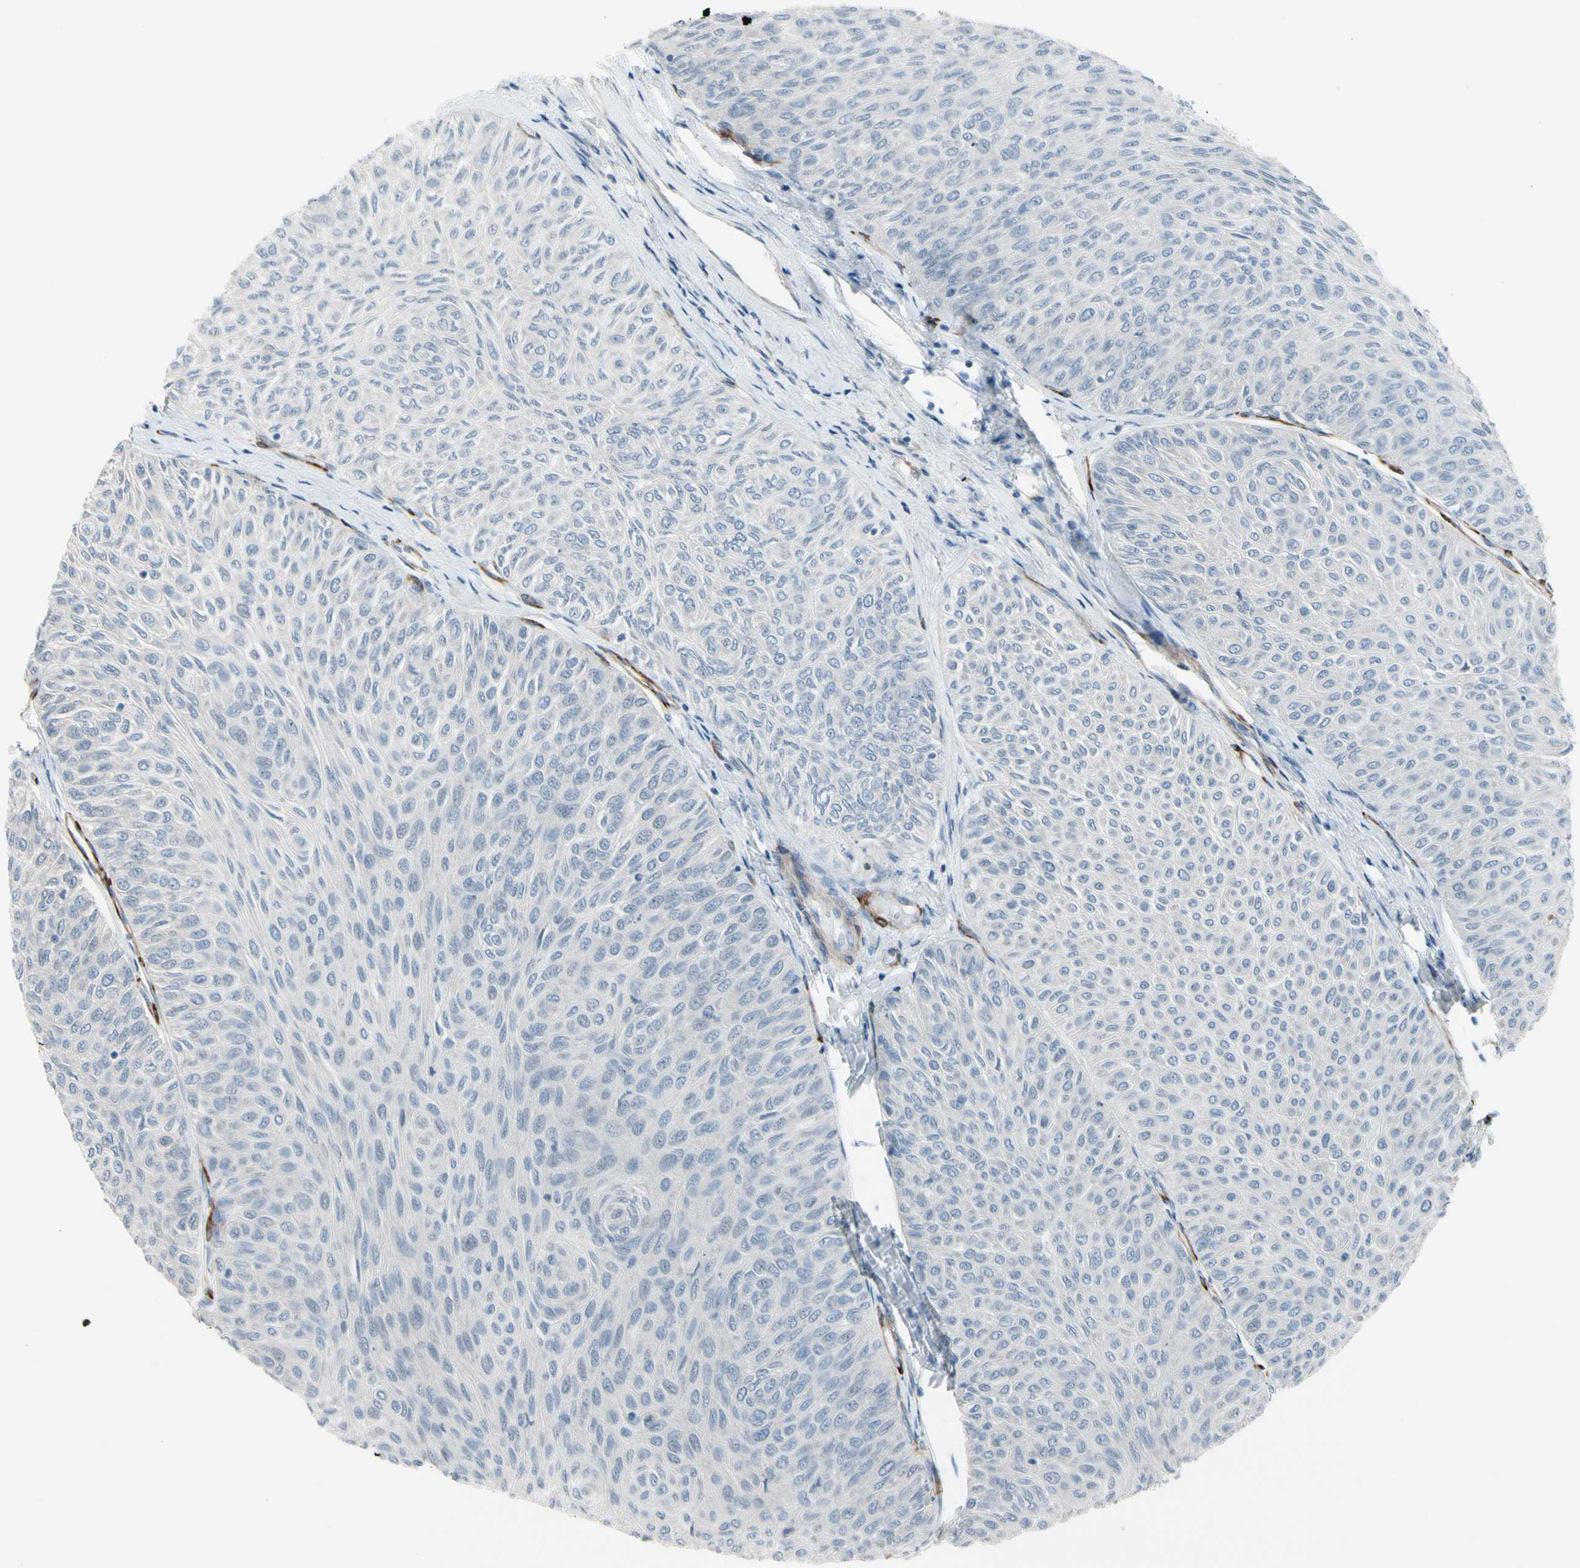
{"staining": {"intensity": "negative", "quantity": "none", "location": "none"}, "tissue": "urothelial cancer", "cell_type": "Tumor cells", "image_type": "cancer", "snomed": [{"axis": "morphology", "description": "Urothelial carcinoma, Low grade"}, {"axis": "topography", "description": "Urinary bladder"}], "caption": "The immunohistochemistry histopathology image has no significant staining in tumor cells of low-grade urothelial carcinoma tissue.", "gene": "MAP2", "patient": {"sex": "male", "age": 78}}